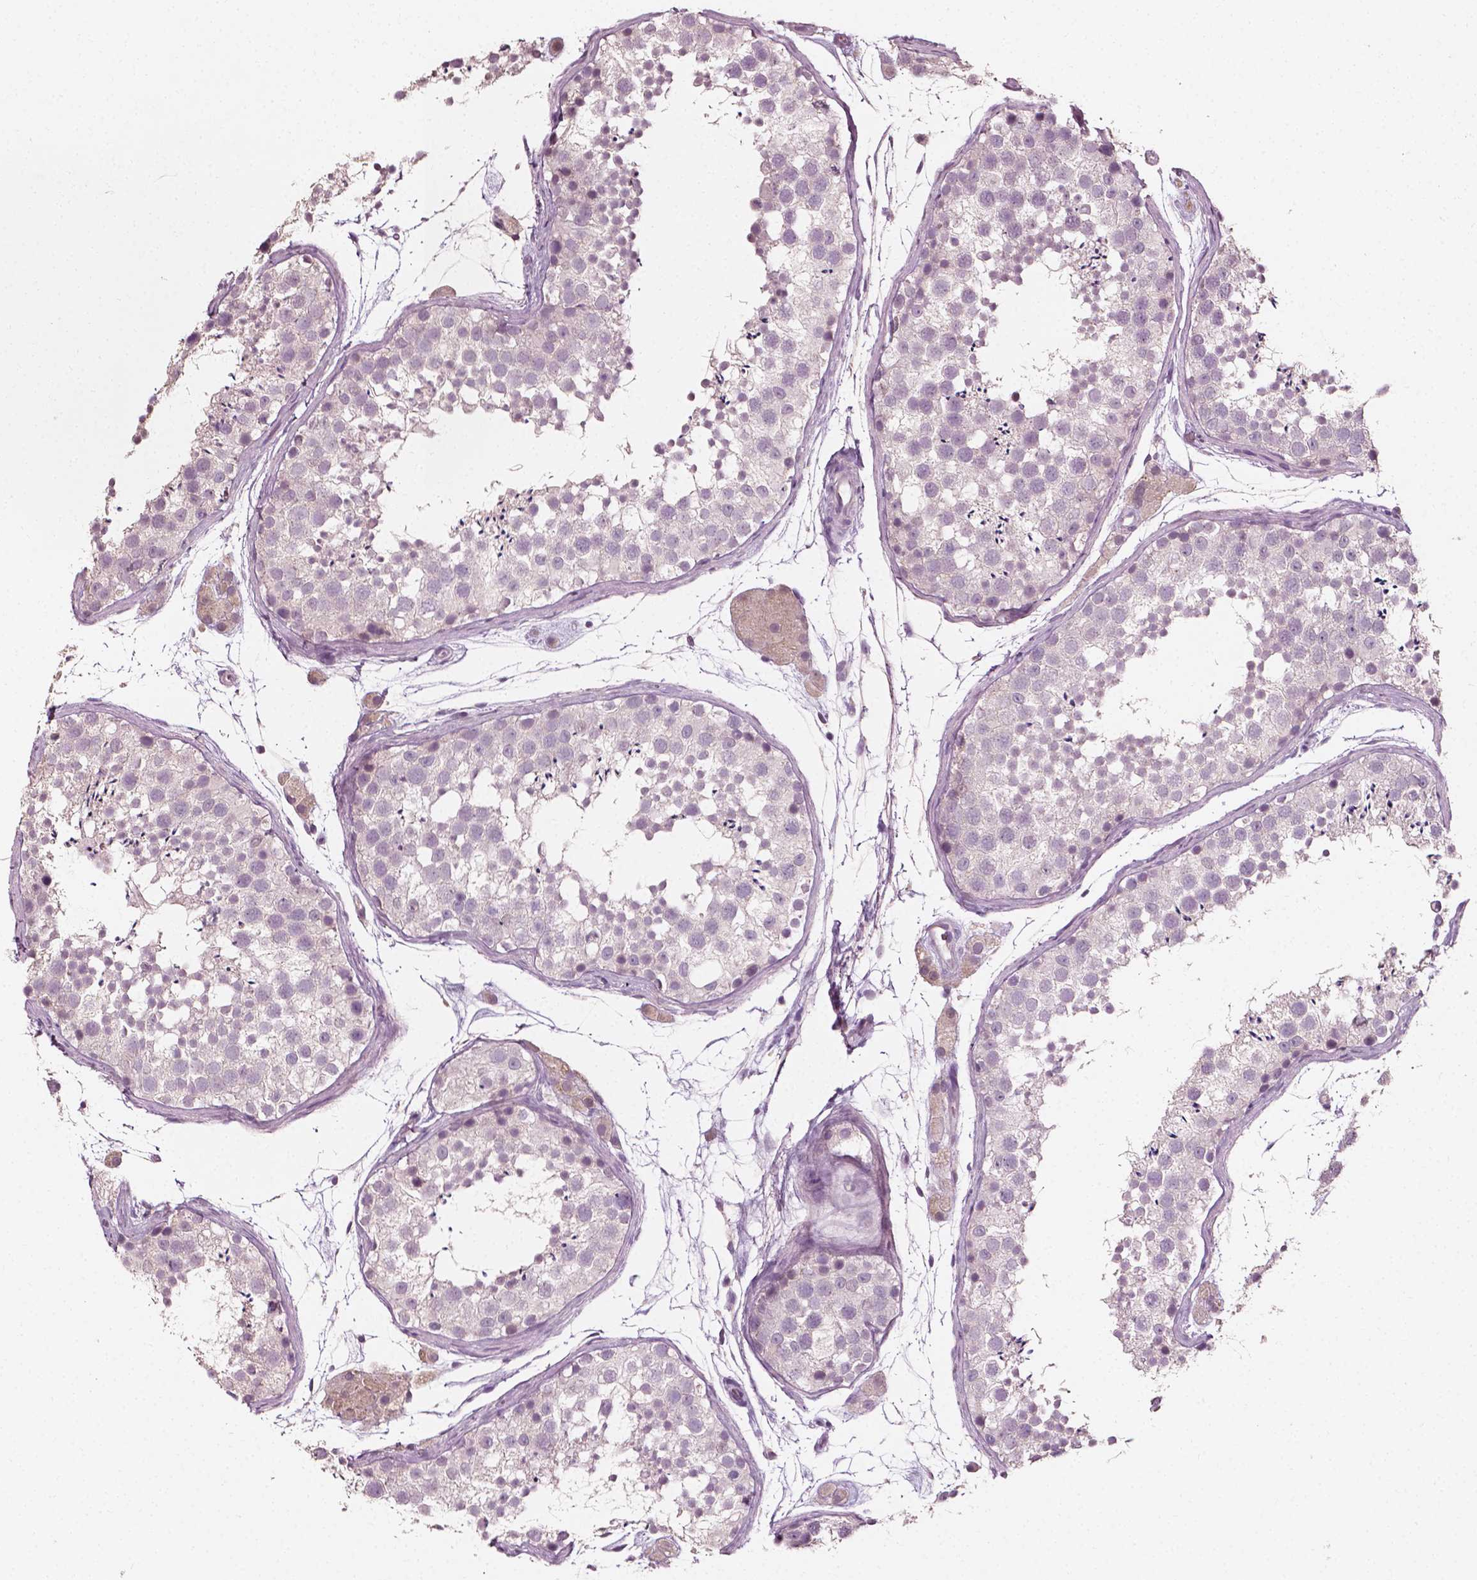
{"staining": {"intensity": "negative", "quantity": "none", "location": "none"}, "tissue": "testis", "cell_type": "Cells in seminiferous ducts", "image_type": "normal", "snomed": [{"axis": "morphology", "description": "Normal tissue, NOS"}, {"axis": "topography", "description": "Testis"}], "caption": "A high-resolution histopathology image shows immunohistochemistry staining of benign testis, which shows no significant expression in cells in seminiferous ducts.", "gene": "PLA2R1", "patient": {"sex": "male", "age": 41}}